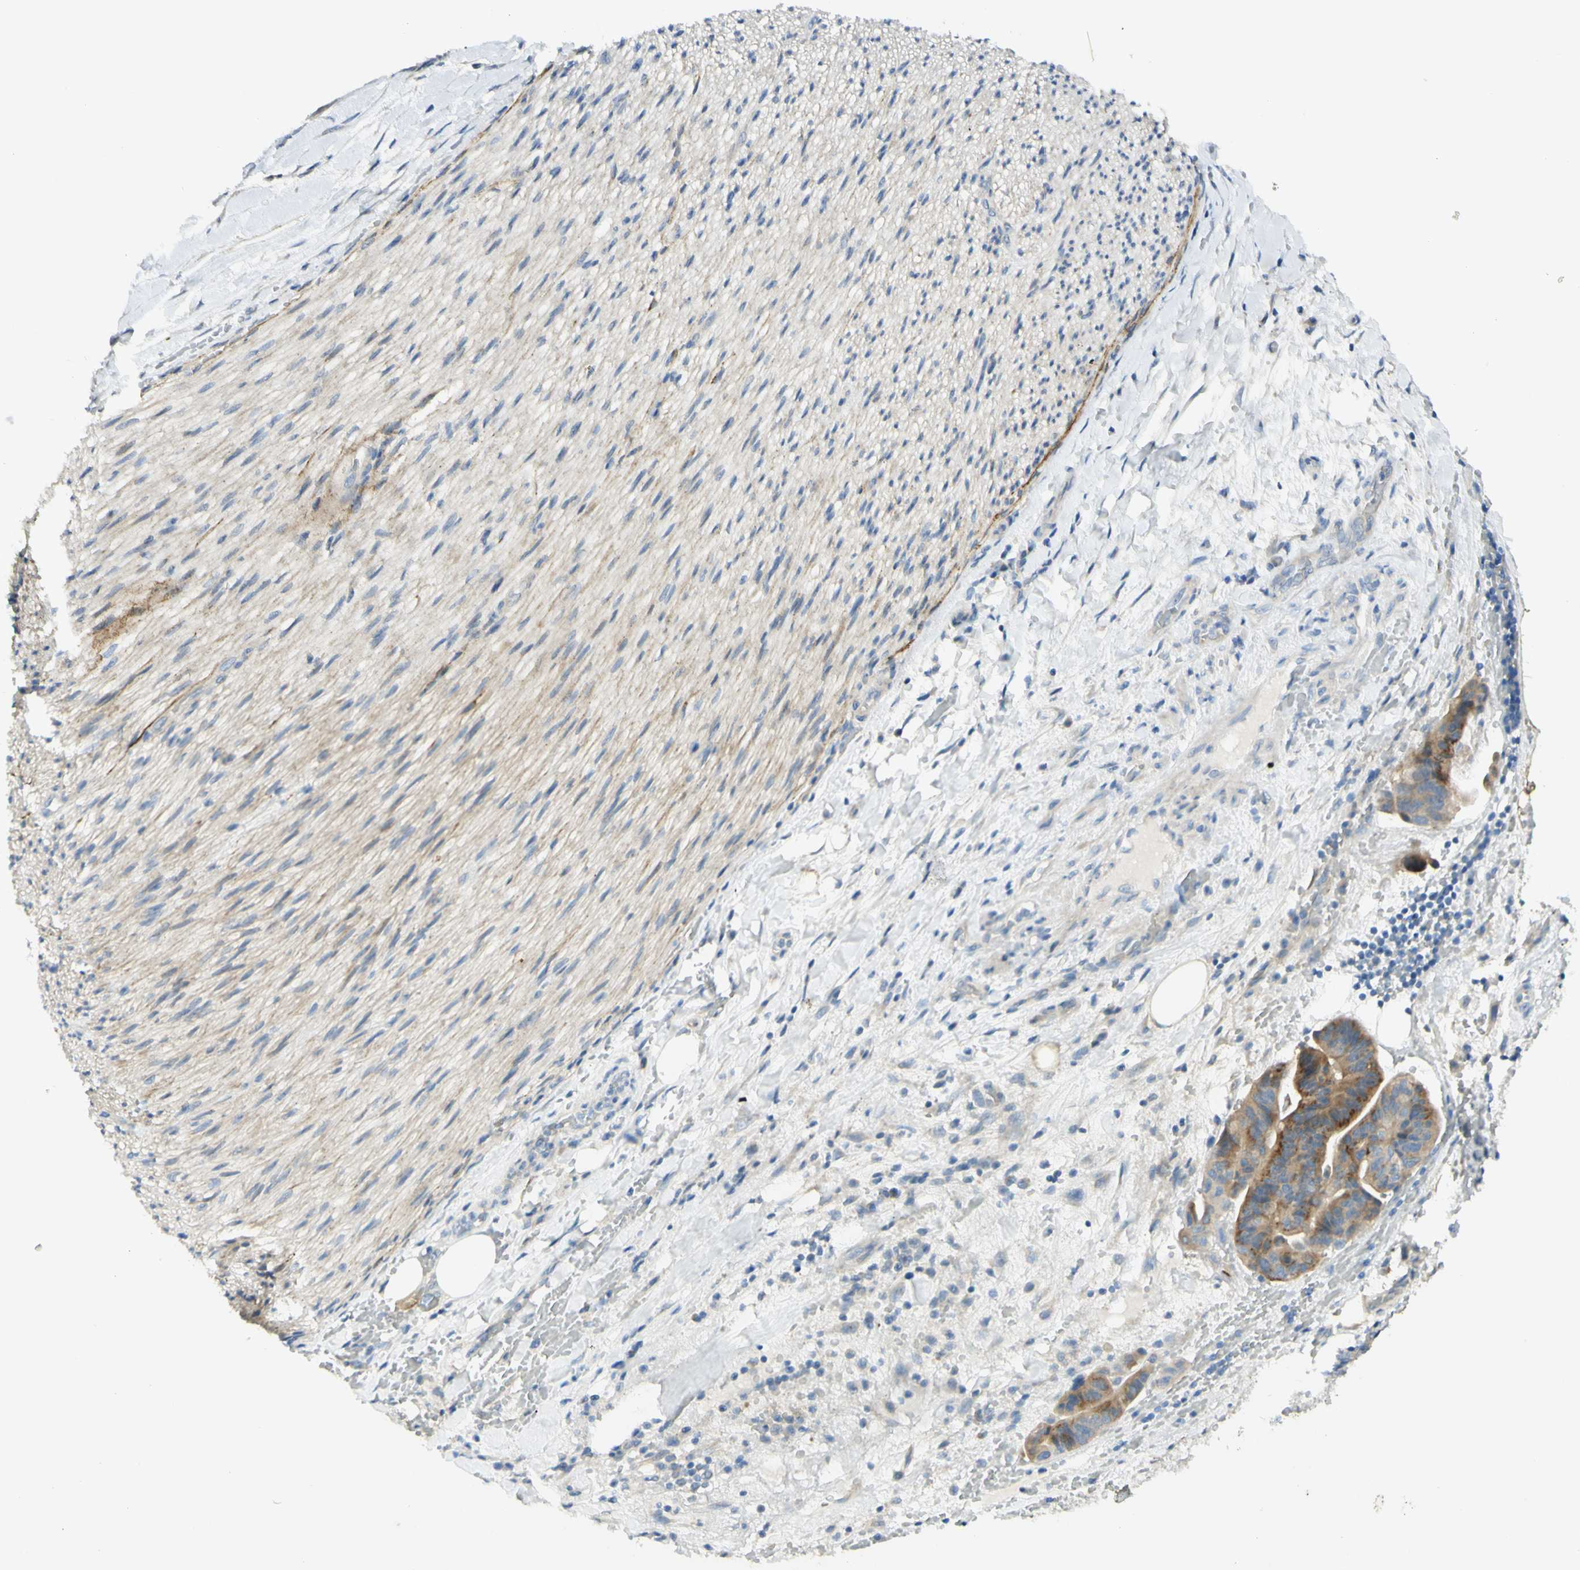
{"staining": {"intensity": "moderate", "quantity": "25%-75%", "location": "cytoplasmic/membranous"}, "tissue": "liver cancer", "cell_type": "Tumor cells", "image_type": "cancer", "snomed": [{"axis": "morphology", "description": "Cholangiocarcinoma"}, {"axis": "topography", "description": "Liver"}], "caption": "Tumor cells demonstrate medium levels of moderate cytoplasmic/membranous positivity in approximately 25%-75% of cells in human liver cancer (cholangiocarcinoma).", "gene": "GCNT3", "patient": {"sex": "female", "age": 61}}